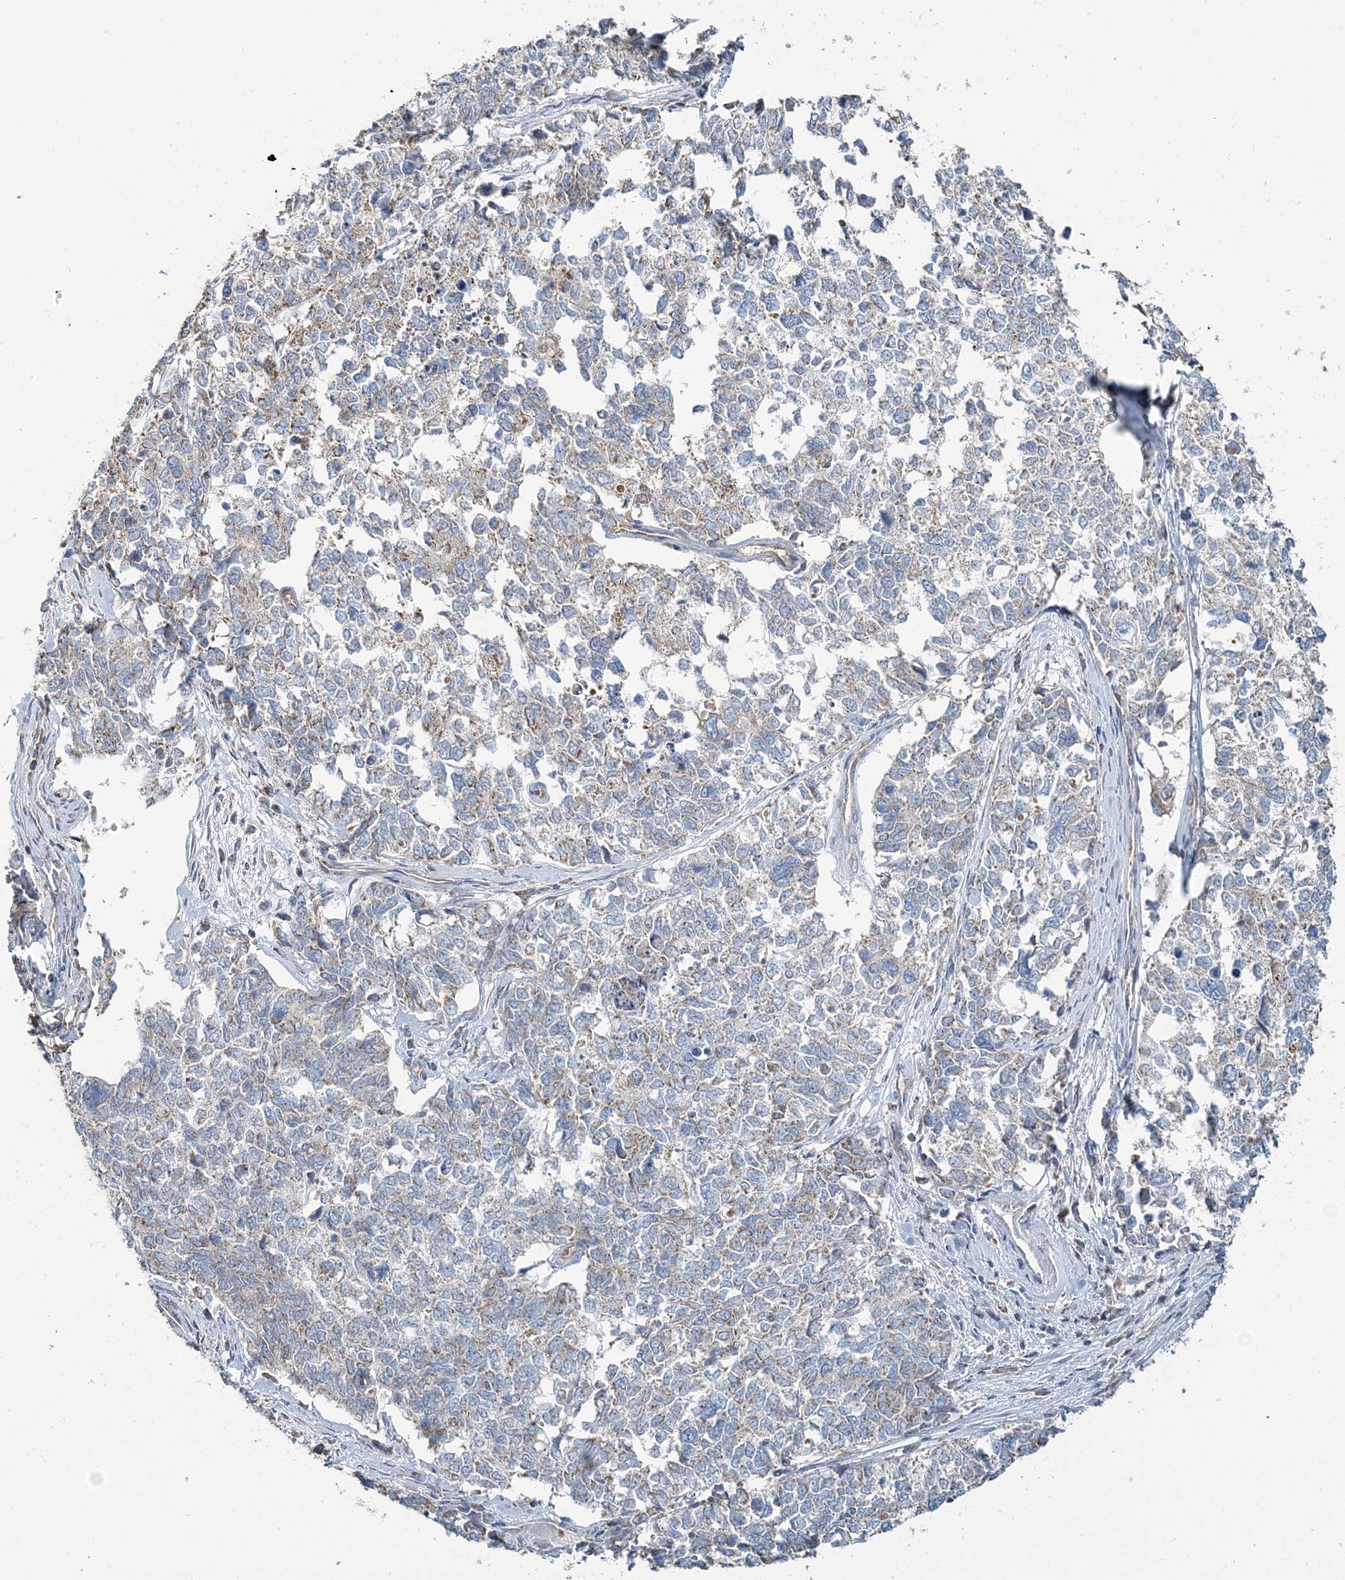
{"staining": {"intensity": "weak", "quantity": "25%-75%", "location": "cytoplasmic/membranous"}, "tissue": "cervical cancer", "cell_type": "Tumor cells", "image_type": "cancer", "snomed": [{"axis": "morphology", "description": "Squamous cell carcinoma, NOS"}, {"axis": "topography", "description": "Cervix"}], "caption": "Immunohistochemistry histopathology image of neoplastic tissue: human cervical squamous cell carcinoma stained using immunohistochemistry (IHC) displays low levels of weak protein expression localized specifically in the cytoplasmic/membranous of tumor cells, appearing as a cytoplasmic/membranous brown color.", "gene": "TMLHE", "patient": {"sex": "female", "age": 63}}